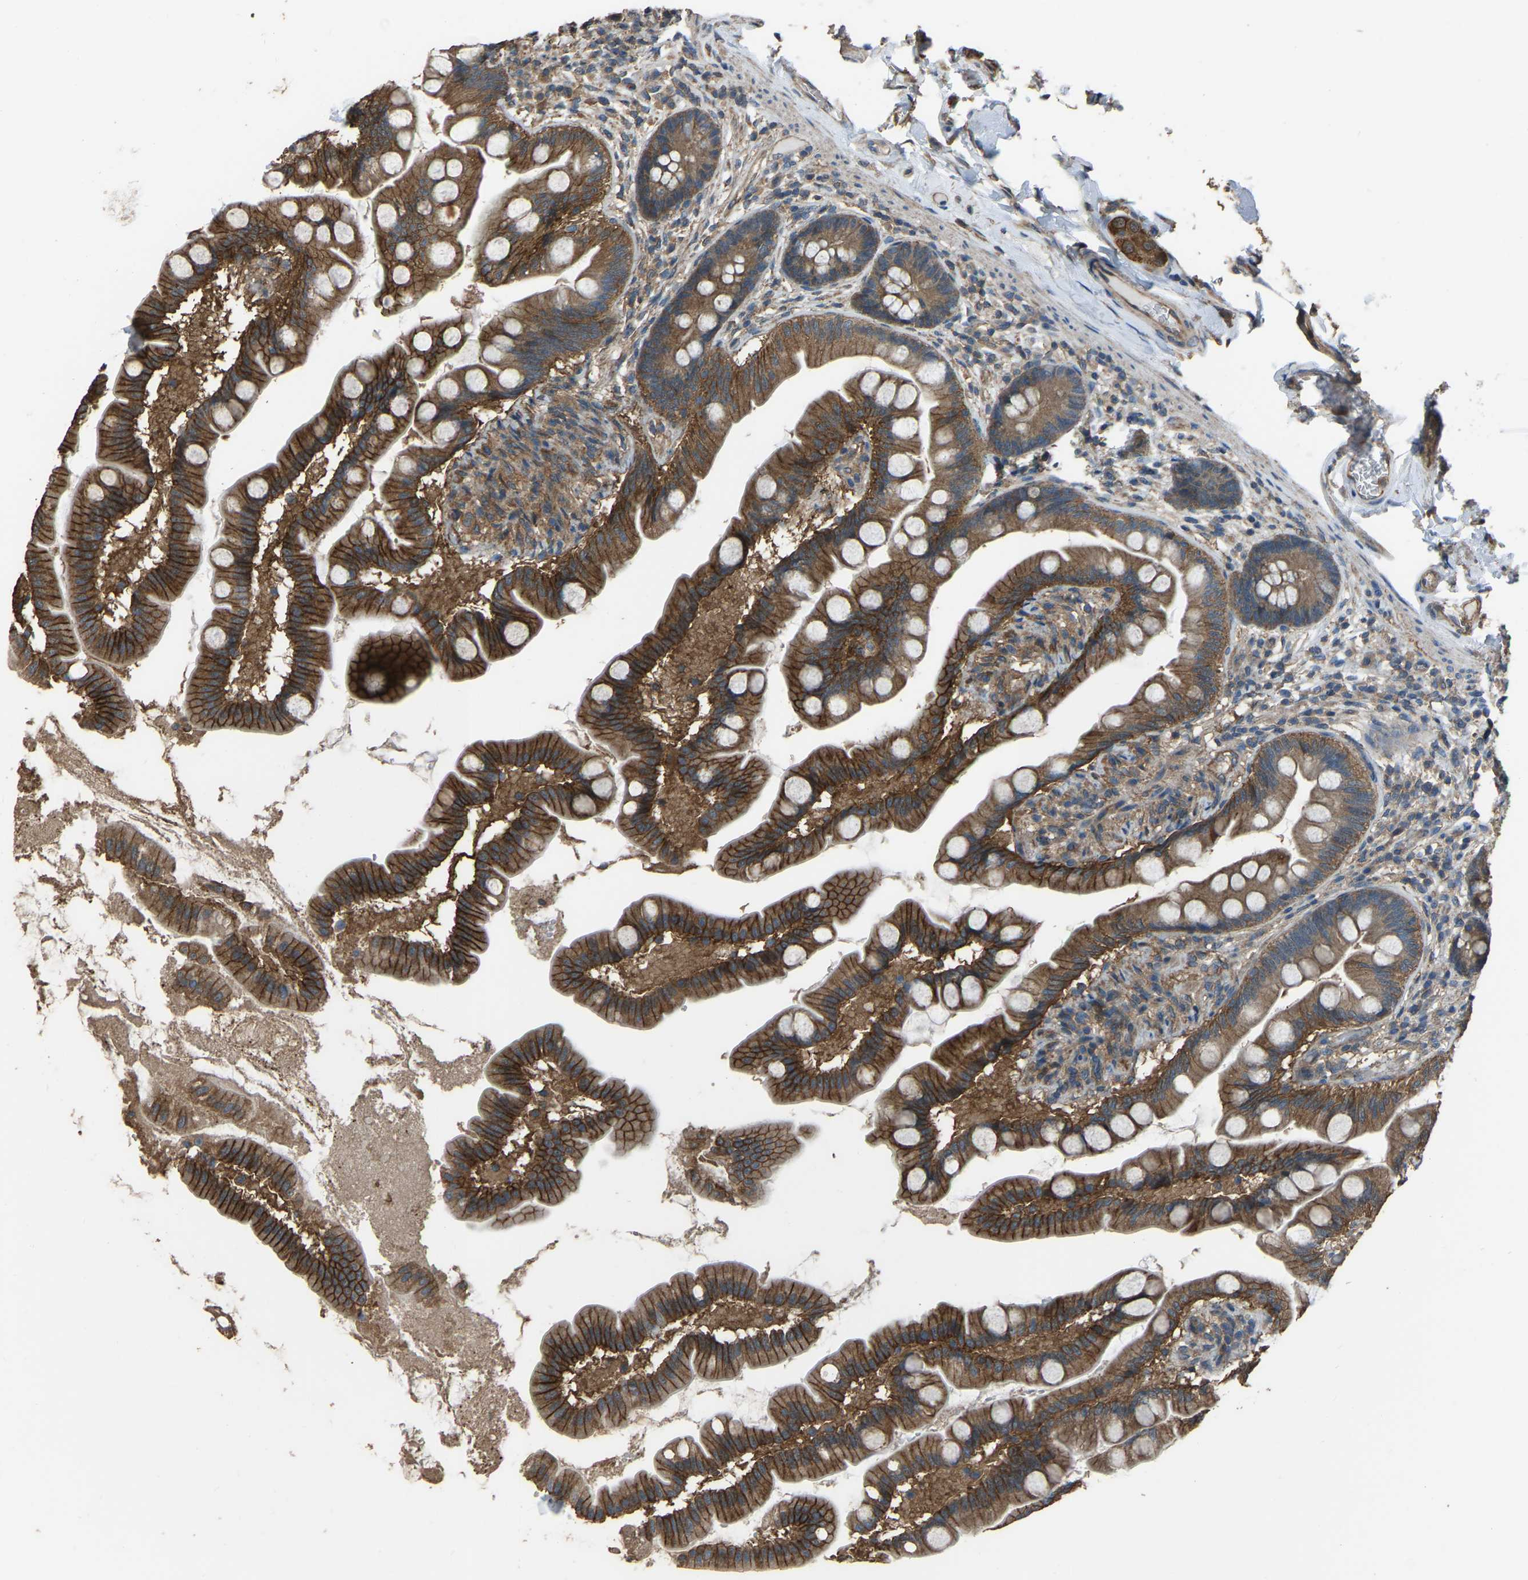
{"staining": {"intensity": "strong", "quantity": ">75%", "location": "cytoplasmic/membranous"}, "tissue": "small intestine", "cell_type": "Glandular cells", "image_type": "normal", "snomed": [{"axis": "morphology", "description": "Normal tissue, NOS"}, {"axis": "topography", "description": "Small intestine"}], "caption": "An immunohistochemistry (IHC) histopathology image of benign tissue is shown. Protein staining in brown shows strong cytoplasmic/membranous positivity in small intestine within glandular cells.", "gene": "SLC4A2", "patient": {"sex": "female", "age": 56}}